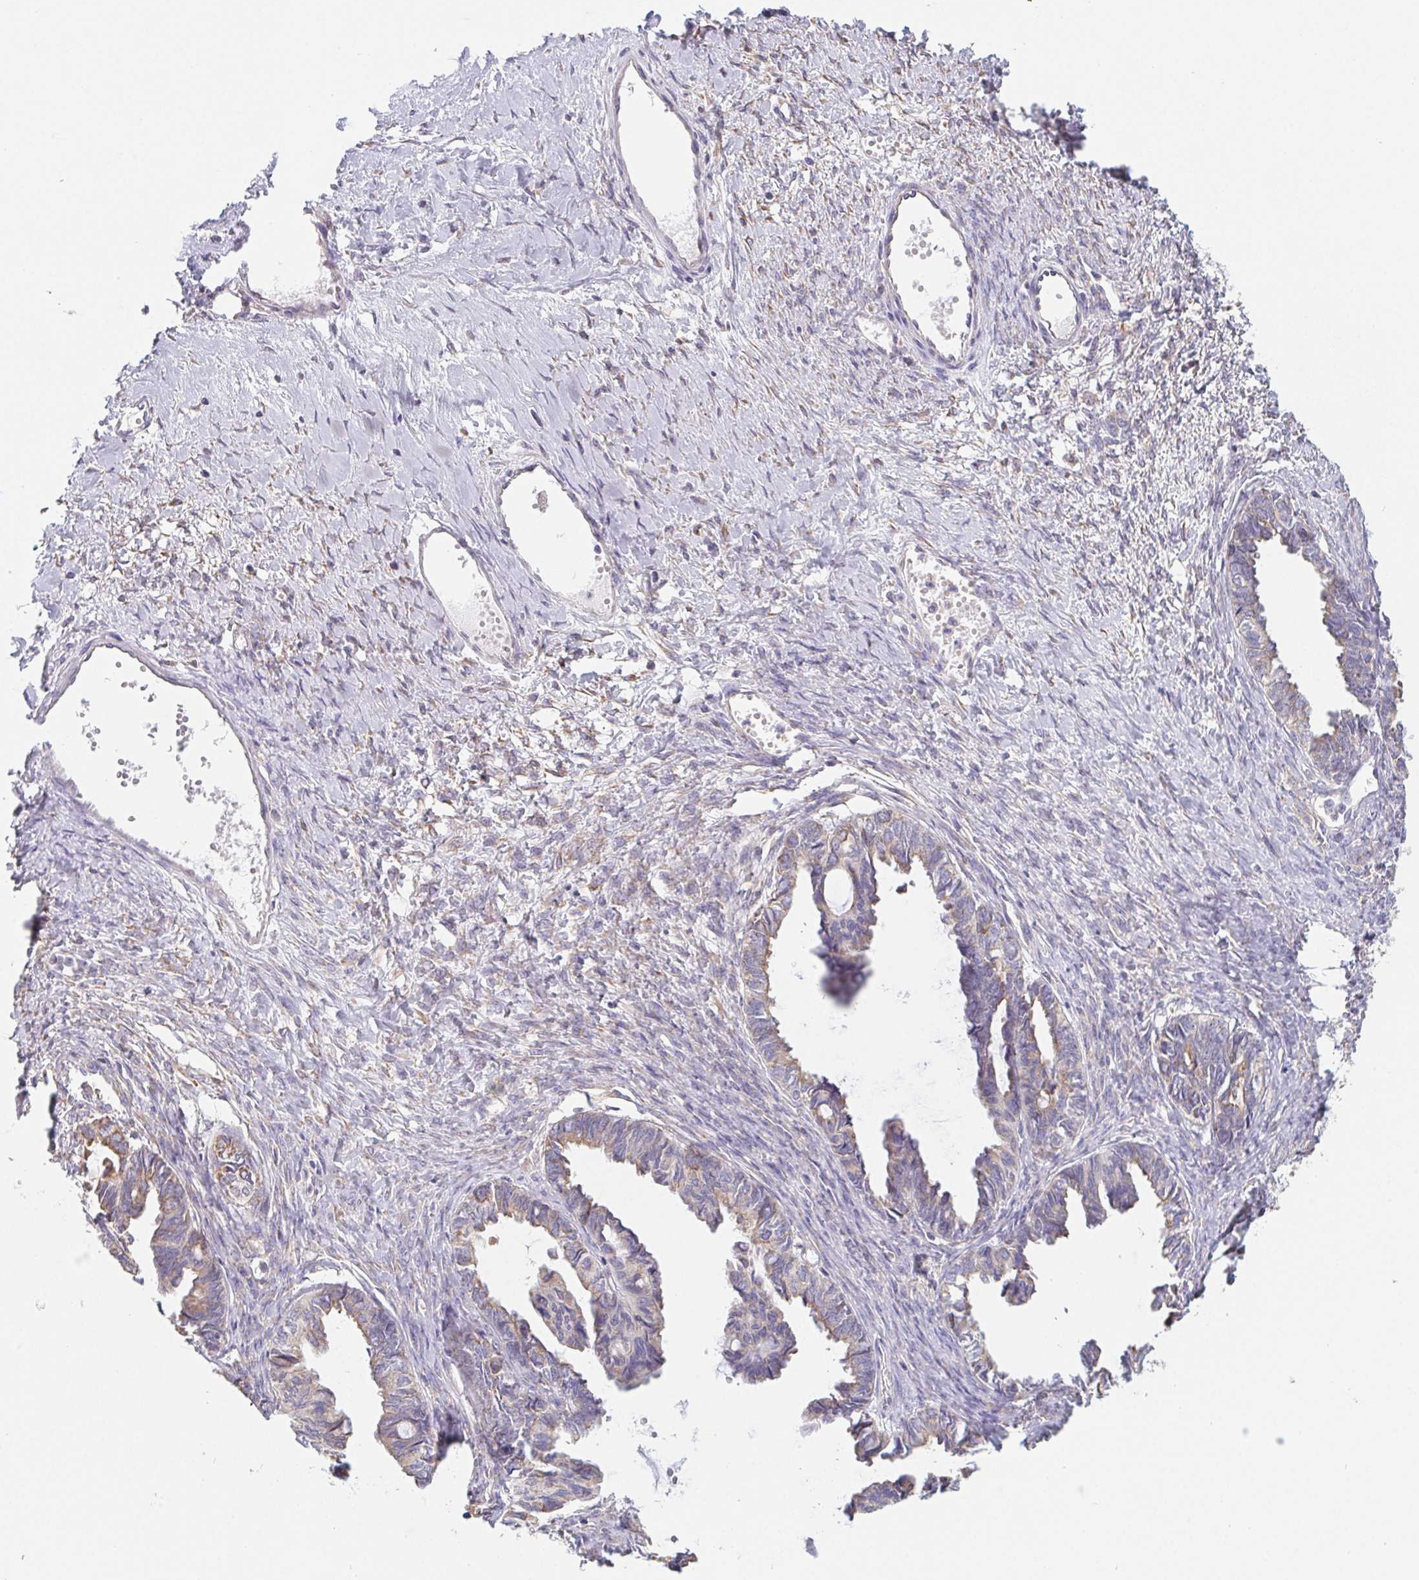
{"staining": {"intensity": "weak", "quantity": "25%-75%", "location": "cytoplasmic/membranous"}, "tissue": "ovarian cancer", "cell_type": "Tumor cells", "image_type": "cancer", "snomed": [{"axis": "morphology", "description": "Cystadenocarcinoma, mucinous, NOS"}, {"axis": "topography", "description": "Ovary"}], "caption": "This photomicrograph shows ovarian cancer (mucinous cystadenocarcinoma) stained with immunohistochemistry (IHC) to label a protein in brown. The cytoplasmic/membranous of tumor cells show weak positivity for the protein. Nuclei are counter-stained blue.", "gene": "ADAM8", "patient": {"sex": "female", "age": 61}}